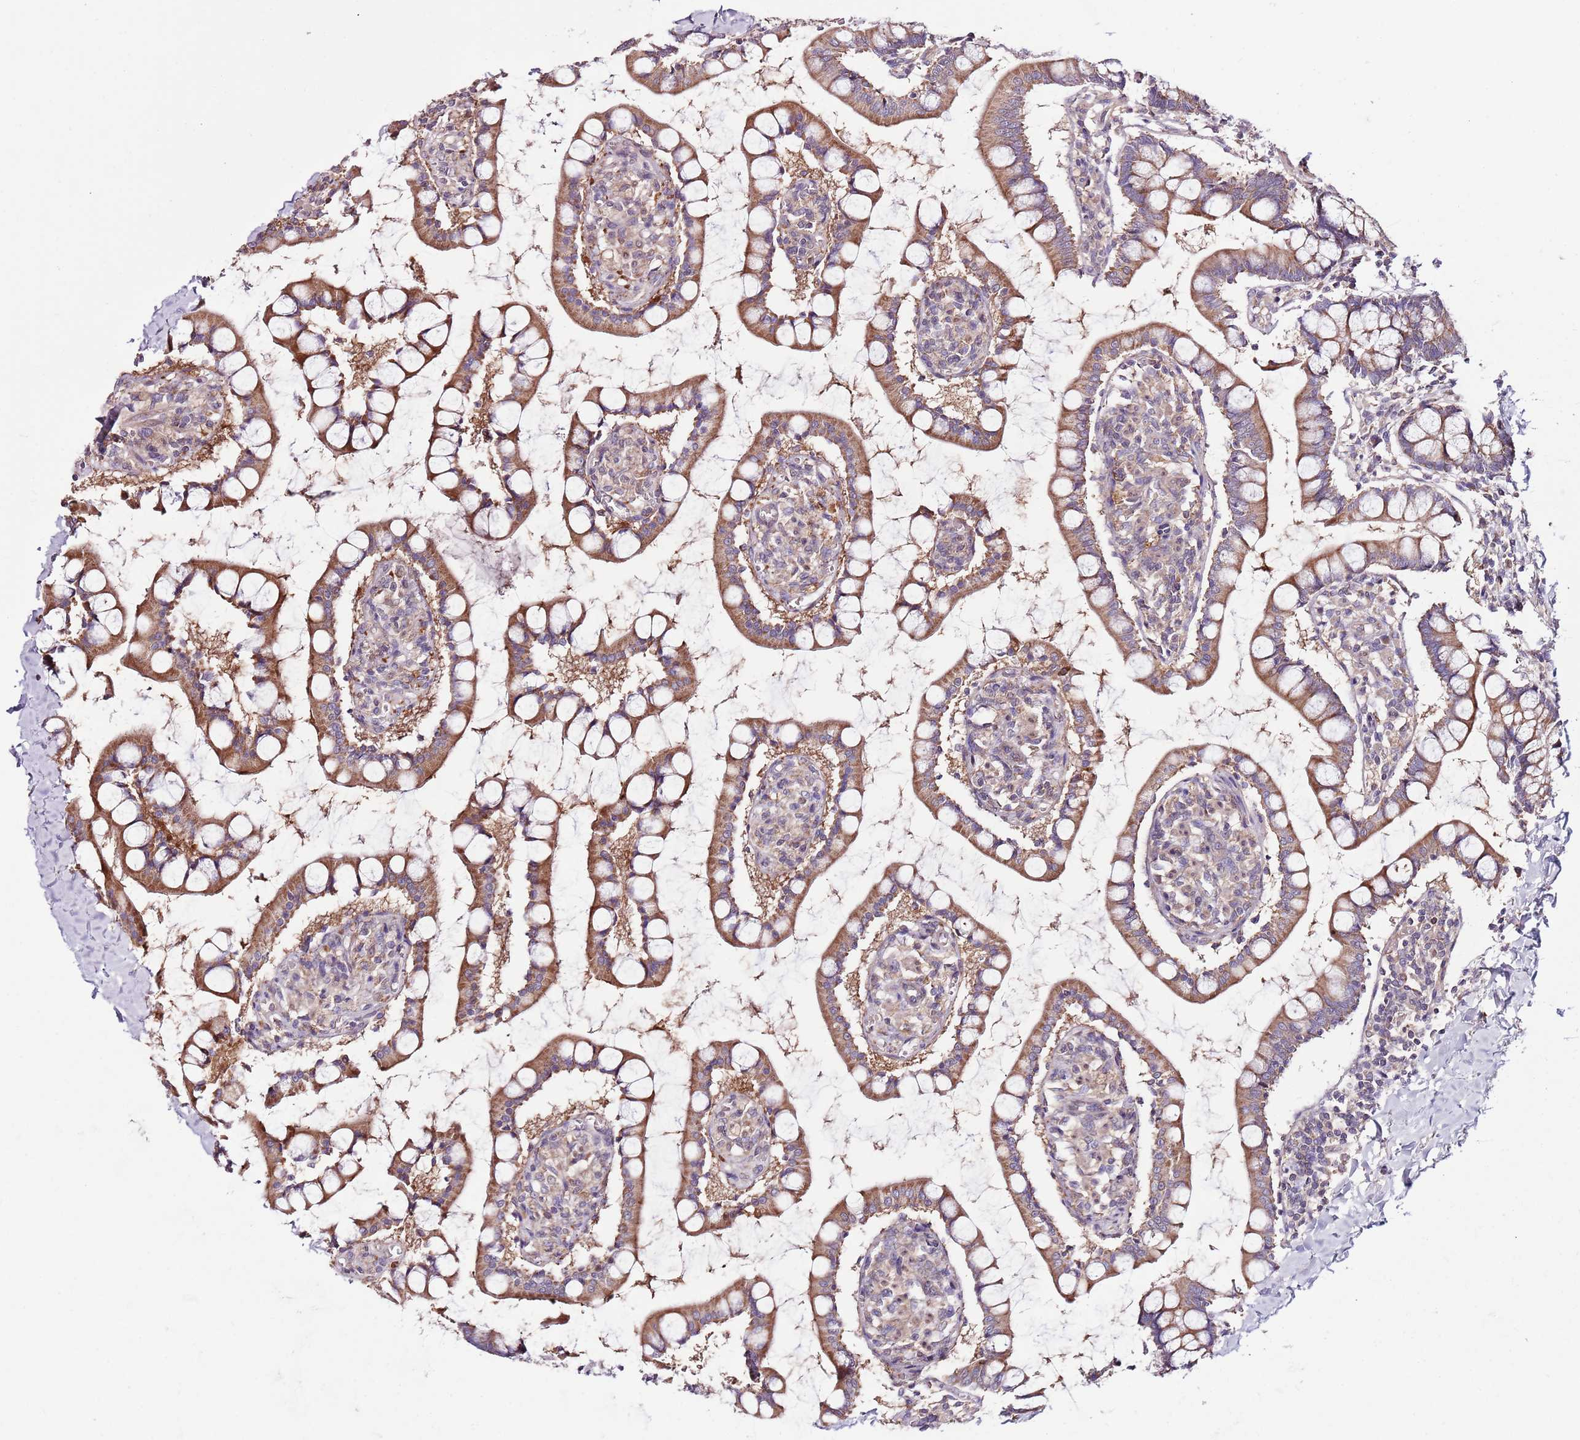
{"staining": {"intensity": "strong", "quantity": ">75%", "location": "cytoplasmic/membranous"}, "tissue": "small intestine", "cell_type": "Glandular cells", "image_type": "normal", "snomed": [{"axis": "morphology", "description": "Normal tissue, NOS"}, {"axis": "topography", "description": "Small intestine"}], "caption": "Immunohistochemistry (IHC) of unremarkable small intestine displays high levels of strong cytoplasmic/membranous staining in approximately >75% of glandular cells.", "gene": "SMG1", "patient": {"sex": "male", "age": 52}}